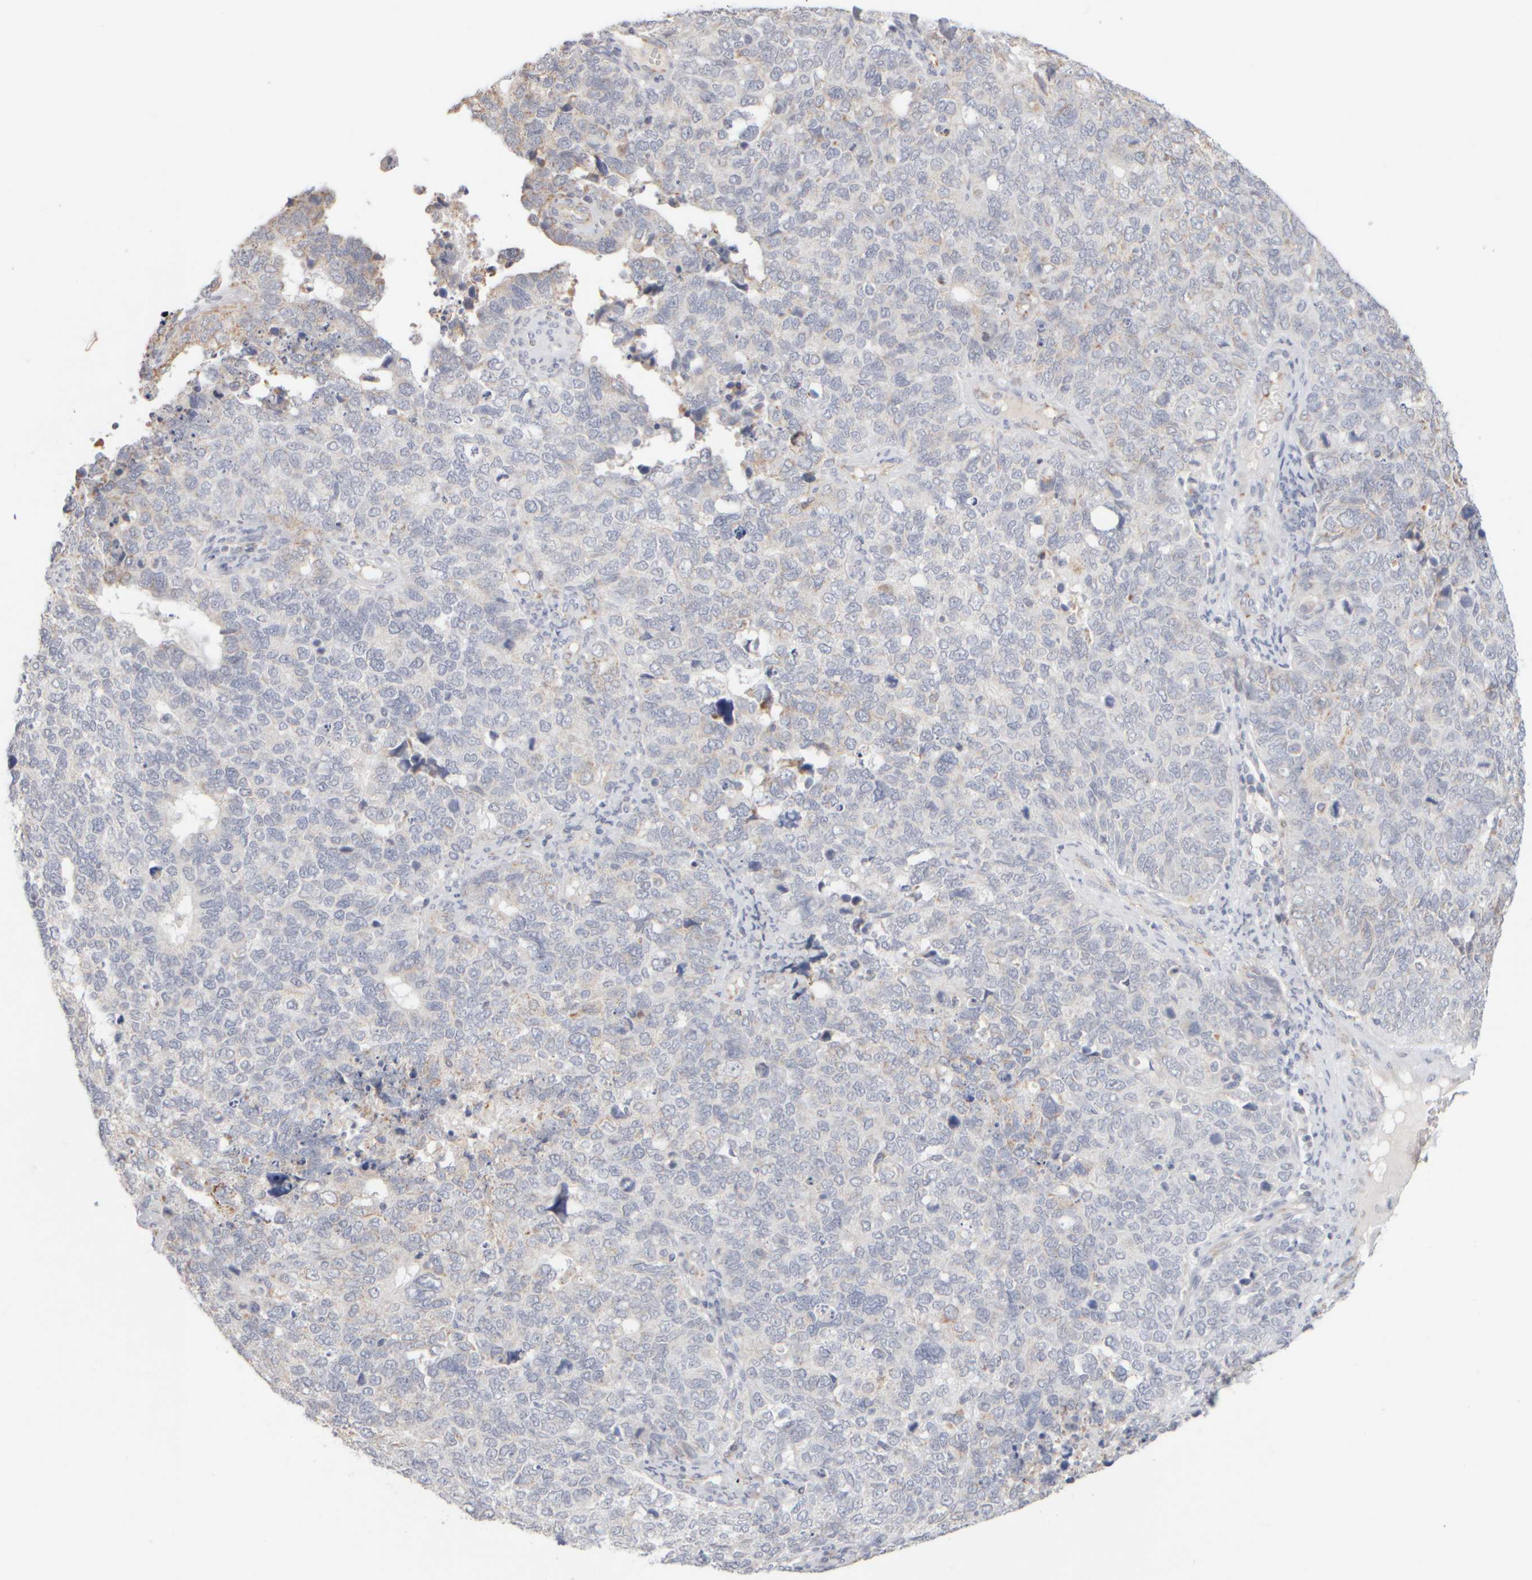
{"staining": {"intensity": "negative", "quantity": "none", "location": "none"}, "tissue": "cervical cancer", "cell_type": "Tumor cells", "image_type": "cancer", "snomed": [{"axis": "morphology", "description": "Squamous cell carcinoma, NOS"}, {"axis": "topography", "description": "Cervix"}], "caption": "Immunohistochemistry photomicrograph of human cervical squamous cell carcinoma stained for a protein (brown), which shows no staining in tumor cells. The staining was performed using DAB to visualize the protein expression in brown, while the nuclei were stained in blue with hematoxylin (Magnification: 20x).", "gene": "ZNF112", "patient": {"sex": "female", "age": 63}}